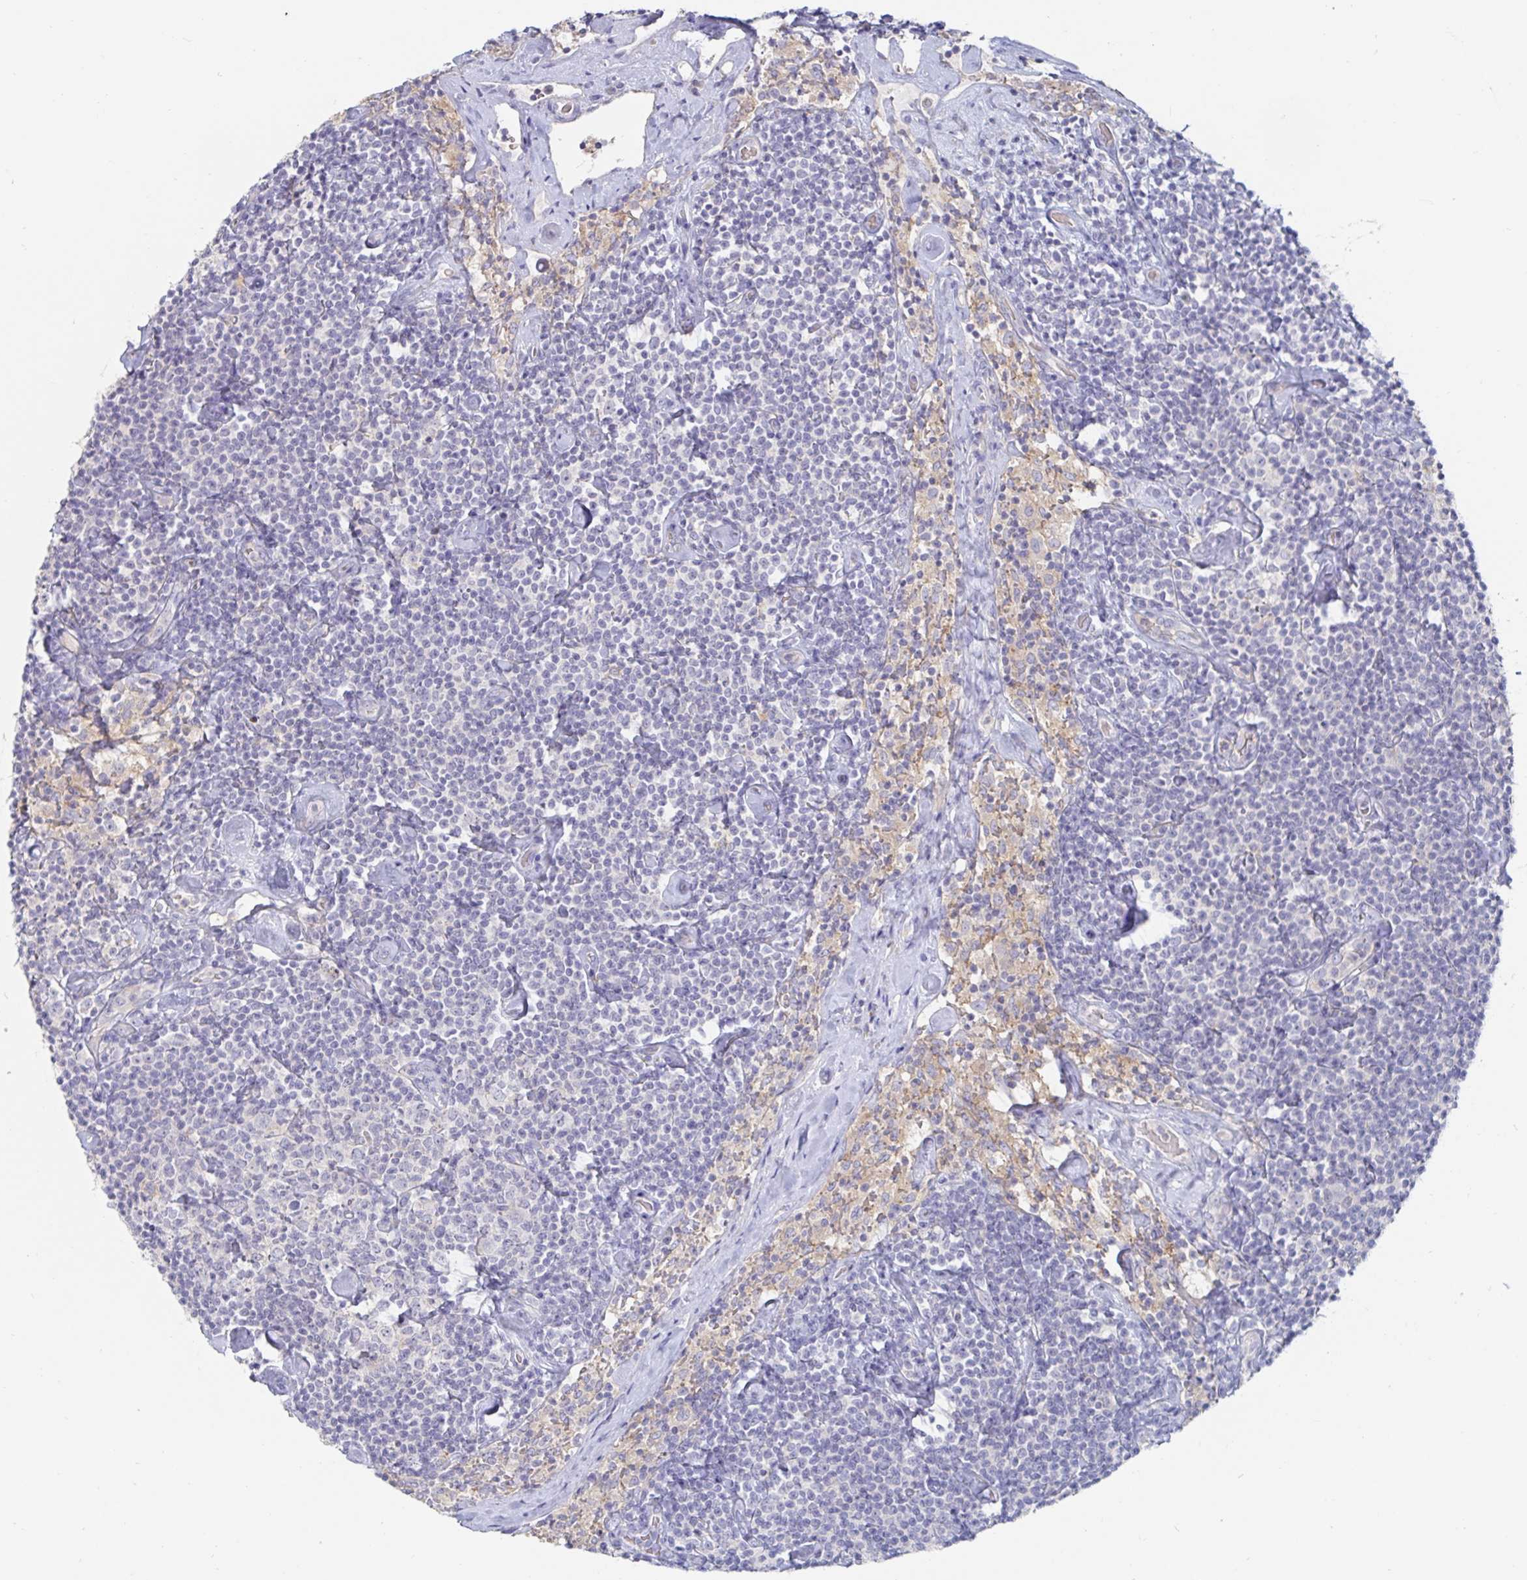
{"staining": {"intensity": "negative", "quantity": "none", "location": "none"}, "tissue": "lymphoma", "cell_type": "Tumor cells", "image_type": "cancer", "snomed": [{"axis": "morphology", "description": "Malignant lymphoma, non-Hodgkin's type, Low grade"}, {"axis": "topography", "description": "Lymph node"}], "caption": "Human lymphoma stained for a protein using IHC reveals no expression in tumor cells.", "gene": "SPPL3", "patient": {"sex": "male", "age": 81}}